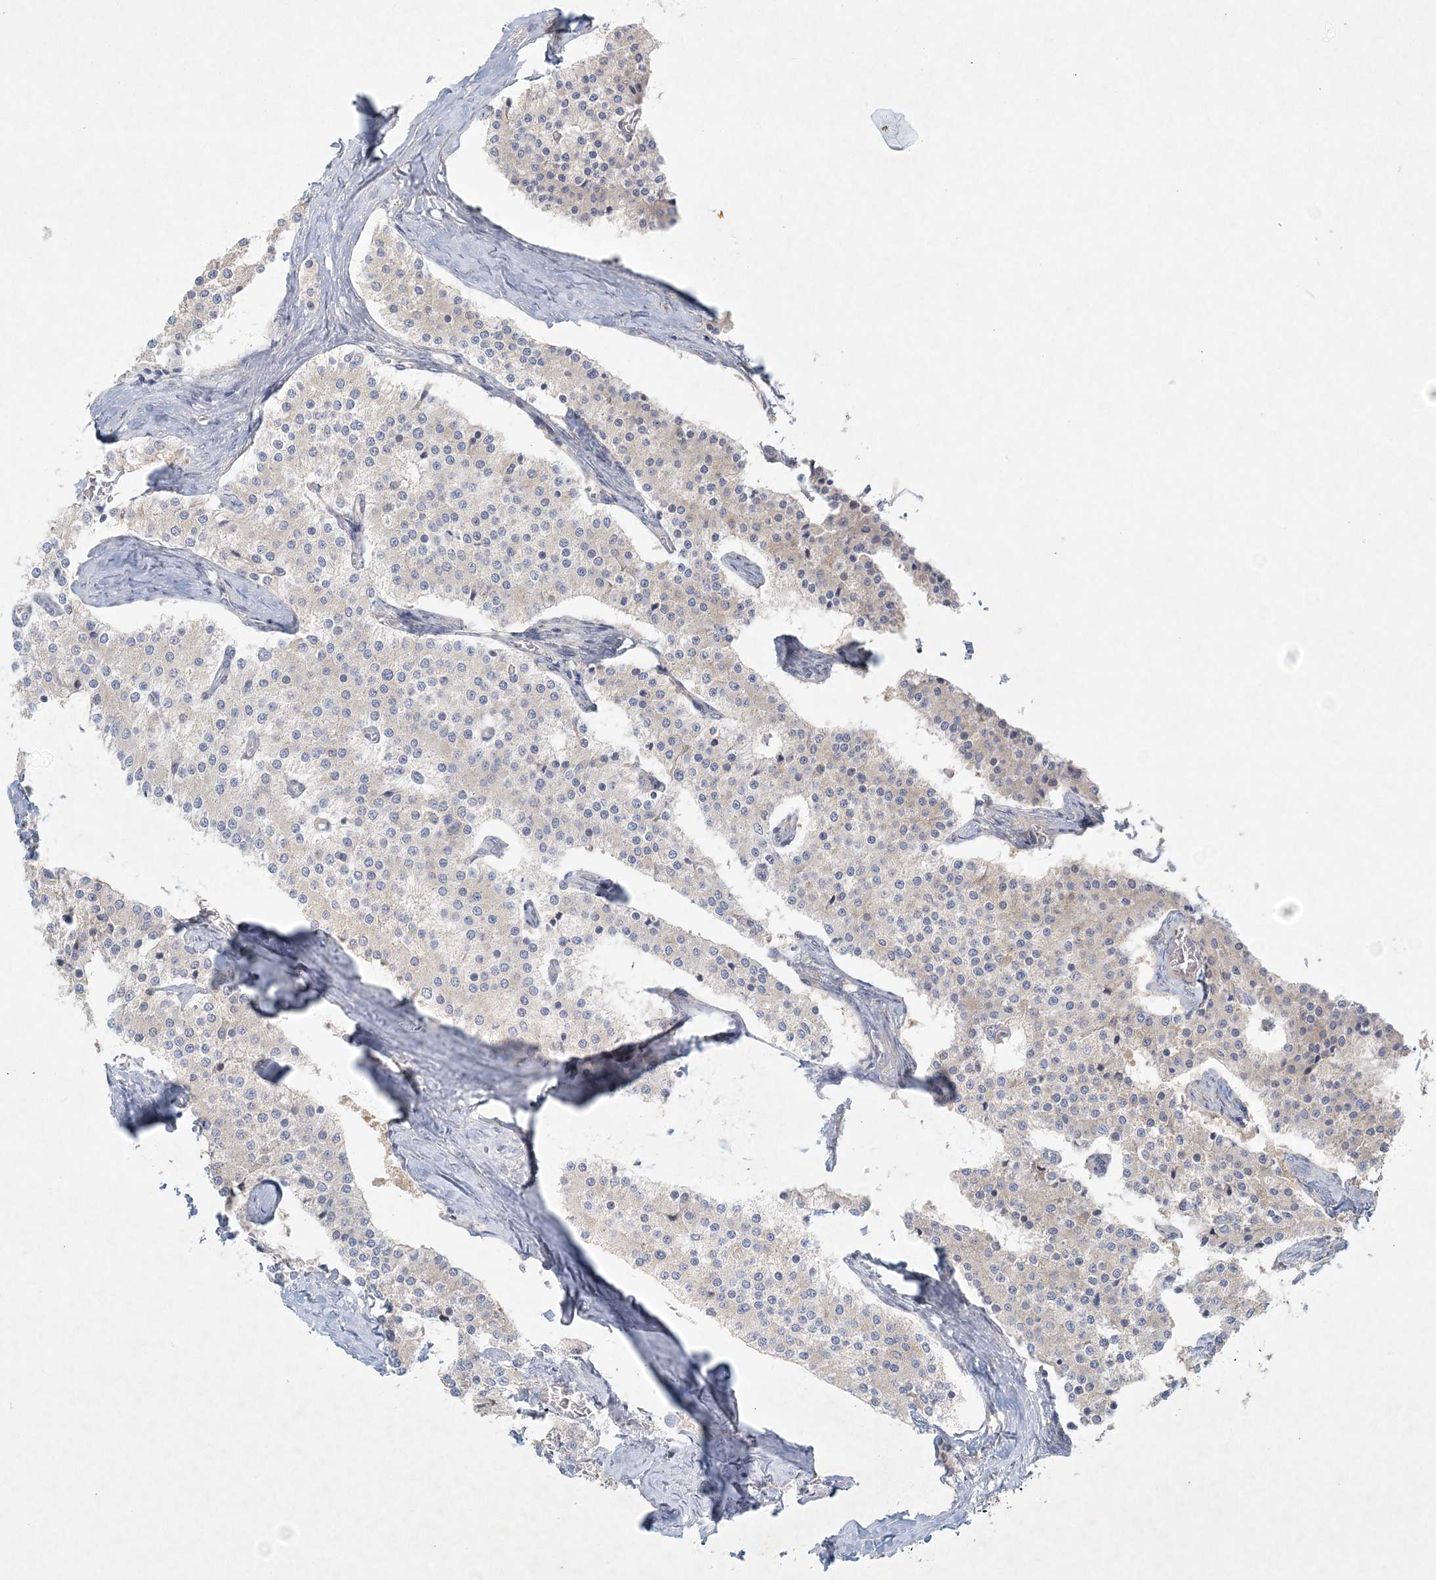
{"staining": {"intensity": "weak", "quantity": "<25%", "location": "cytoplasmic/membranous"}, "tissue": "carcinoid", "cell_type": "Tumor cells", "image_type": "cancer", "snomed": [{"axis": "morphology", "description": "Carcinoid, malignant, NOS"}, {"axis": "topography", "description": "Colon"}], "caption": "IHC image of neoplastic tissue: human carcinoid stained with DAB (3,3'-diaminobenzidine) reveals no significant protein staining in tumor cells.", "gene": "STK11IP", "patient": {"sex": "female", "age": 52}}